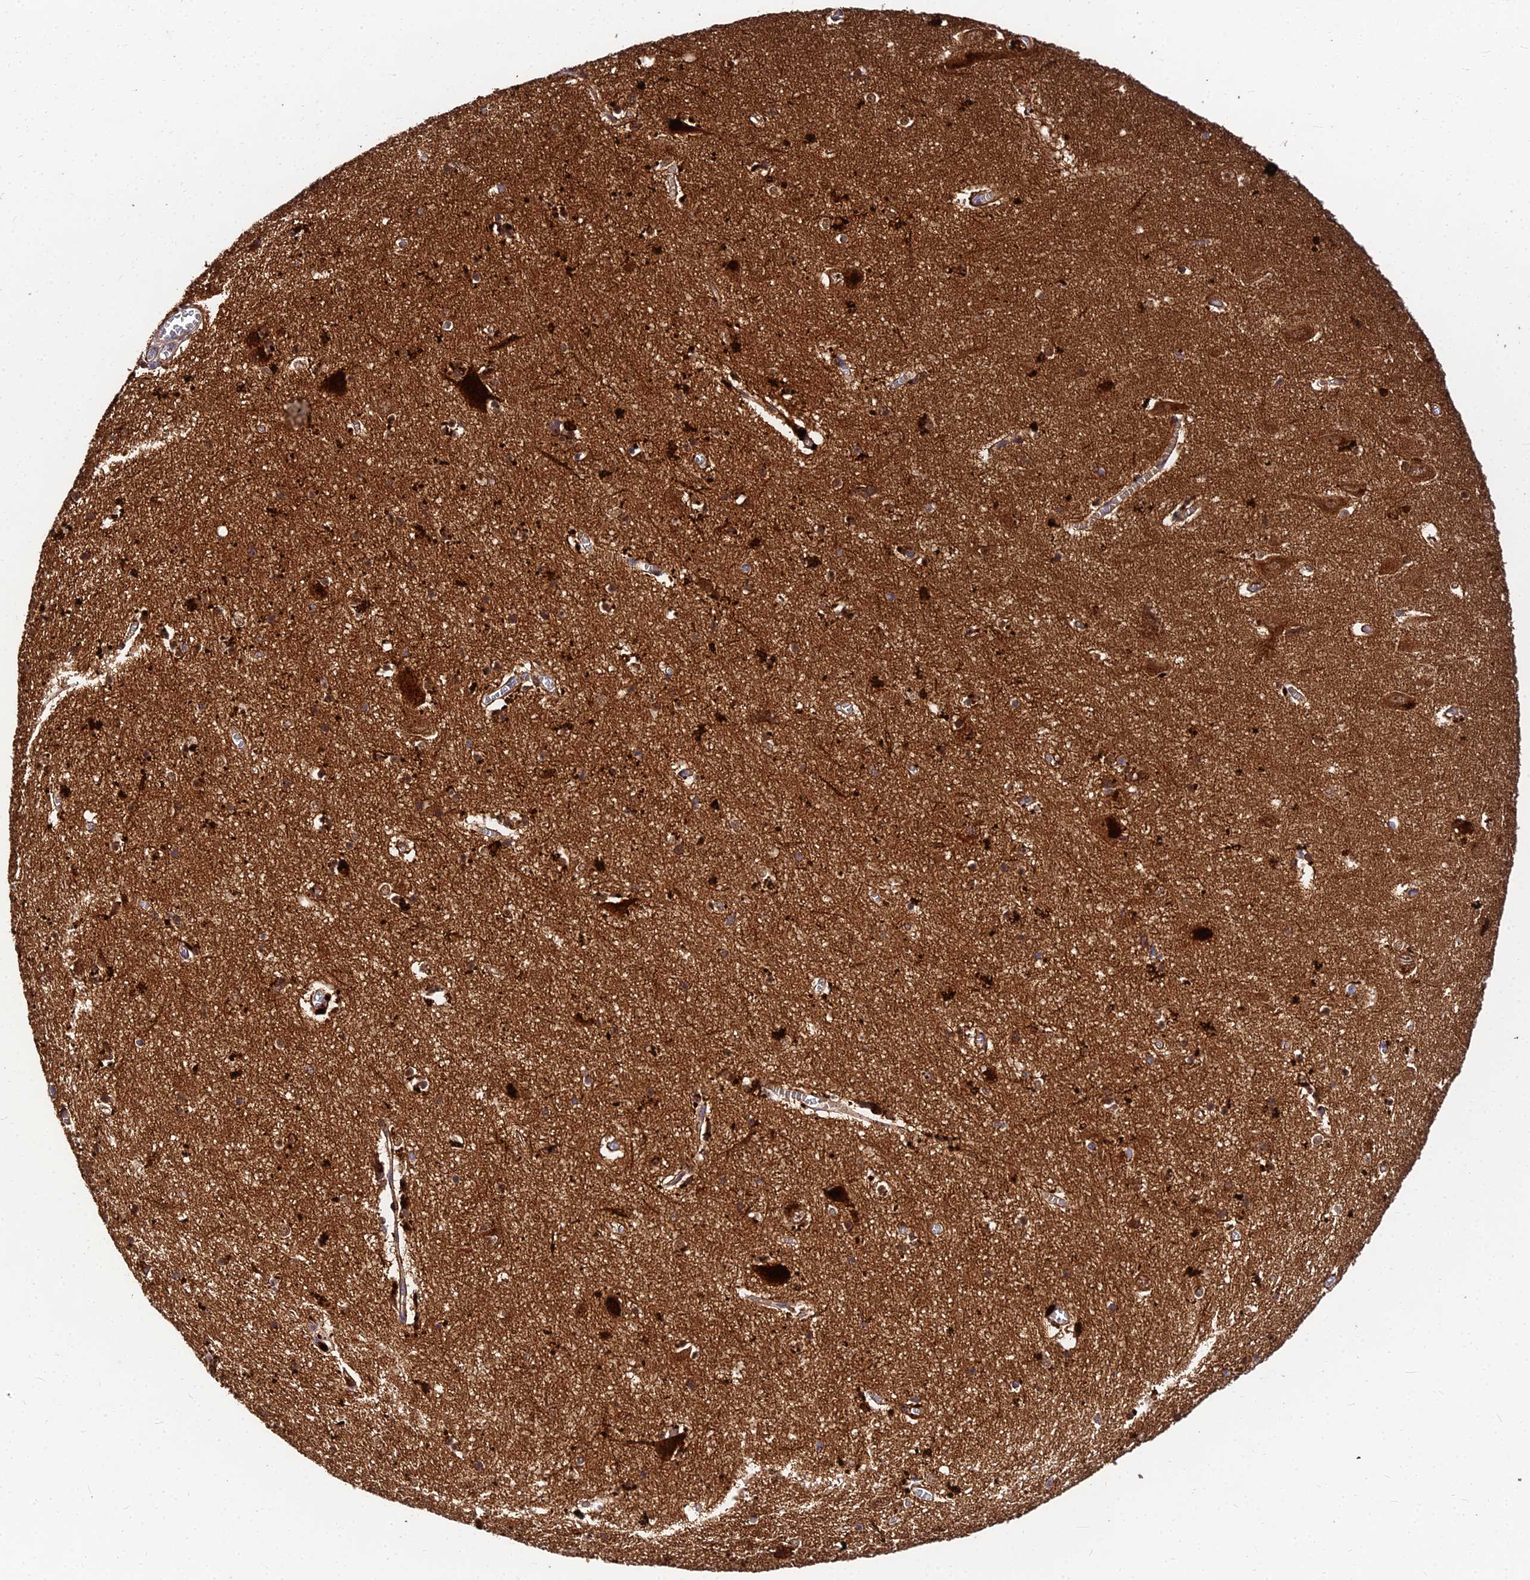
{"staining": {"intensity": "moderate", "quantity": ">75%", "location": "cytoplasmic/membranous,nuclear"}, "tissue": "hippocampus", "cell_type": "Glial cells", "image_type": "normal", "snomed": [{"axis": "morphology", "description": "Normal tissue, NOS"}, {"axis": "topography", "description": "Hippocampus"}], "caption": "IHC (DAB (3,3'-diaminobenzidine)) staining of unremarkable human hippocampus reveals moderate cytoplasmic/membranous,nuclear protein staining in approximately >75% of glial cells. (IHC, brightfield microscopy, high magnification).", "gene": "MKKS", "patient": {"sex": "female", "age": 64}}